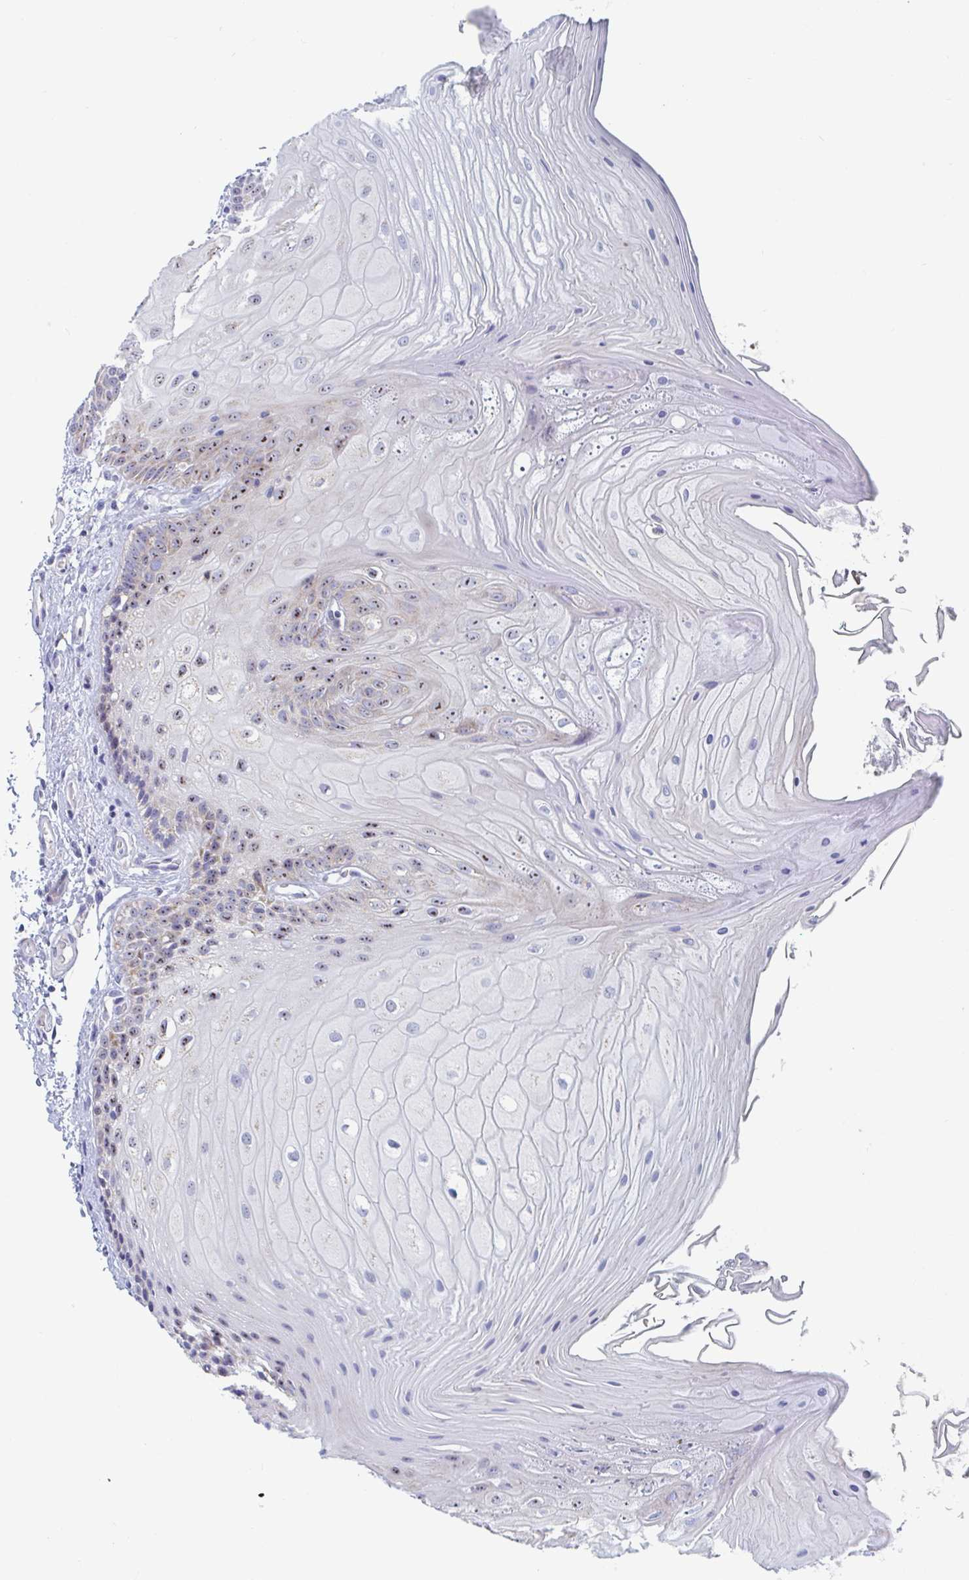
{"staining": {"intensity": "strong", "quantity": "25%-75%", "location": "cytoplasmic/membranous,nuclear"}, "tissue": "oral mucosa", "cell_type": "Squamous epithelial cells", "image_type": "normal", "snomed": [{"axis": "morphology", "description": "Normal tissue, NOS"}, {"axis": "topography", "description": "Oral tissue"}, {"axis": "topography", "description": "Tounge, NOS"}, {"axis": "topography", "description": "Head-Neck"}], "caption": "An IHC histopathology image of benign tissue is shown. Protein staining in brown shows strong cytoplasmic/membranous,nuclear positivity in oral mucosa within squamous epithelial cells. The protein is shown in brown color, while the nuclei are stained blue.", "gene": "MRPL53", "patient": {"sex": "female", "age": 84}}